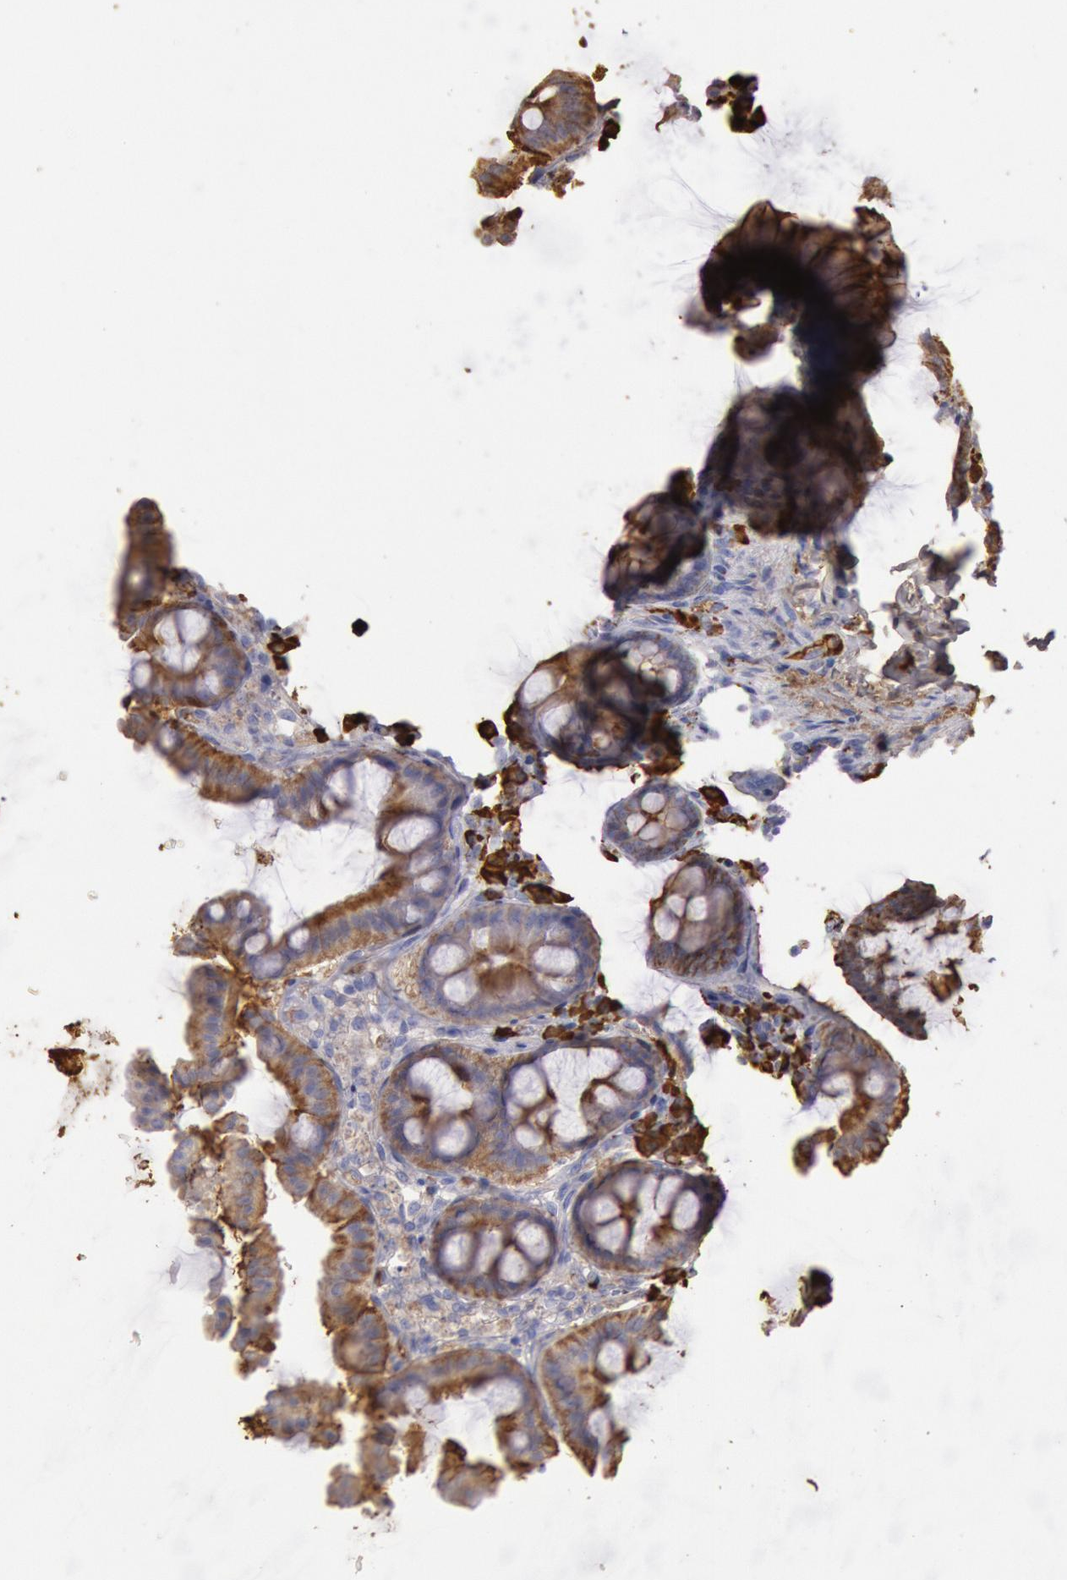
{"staining": {"intensity": "moderate", "quantity": ">75%", "location": "cytoplasmic/membranous"}, "tissue": "colon", "cell_type": "Glandular cells", "image_type": "normal", "snomed": [{"axis": "morphology", "description": "Normal tissue, NOS"}, {"axis": "topography", "description": "Colon"}], "caption": "Immunohistochemistry image of normal human colon stained for a protein (brown), which demonstrates medium levels of moderate cytoplasmic/membranous expression in about >75% of glandular cells.", "gene": "IGHA1", "patient": {"sex": "female", "age": 61}}